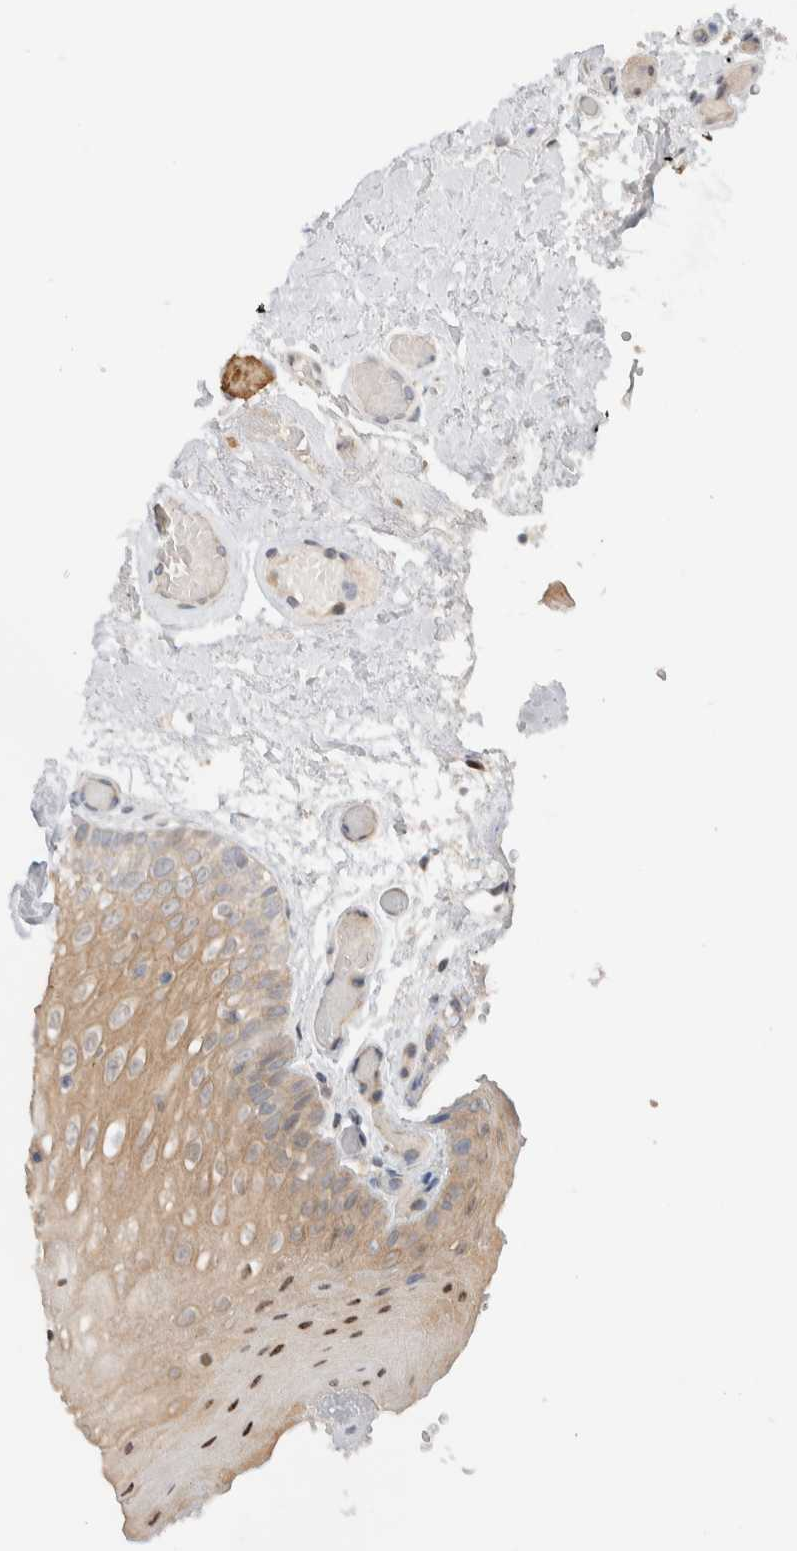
{"staining": {"intensity": "moderate", "quantity": ">75%", "location": "cytoplasmic/membranous"}, "tissue": "oral mucosa", "cell_type": "Squamous epithelial cells", "image_type": "normal", "snomed": [{"axis": "morphology", "description": "Normal tissue, NOS"}, {"axis": "morphology", "description": "Squamous cell carcinoma, NOS"}, {"axis": "topography", "description": "Oral tissue"}, {"axis": "topography", "description": "Head-Neck"}], "caption": "Squamous epithelial cells display medium levels of moderate cytoplasmic/membranous expression in approximately >75% of cells in normal human oral mucosa.", "gene": "NCR3LG1", "patient": {"sex": "male", "age": 71}}